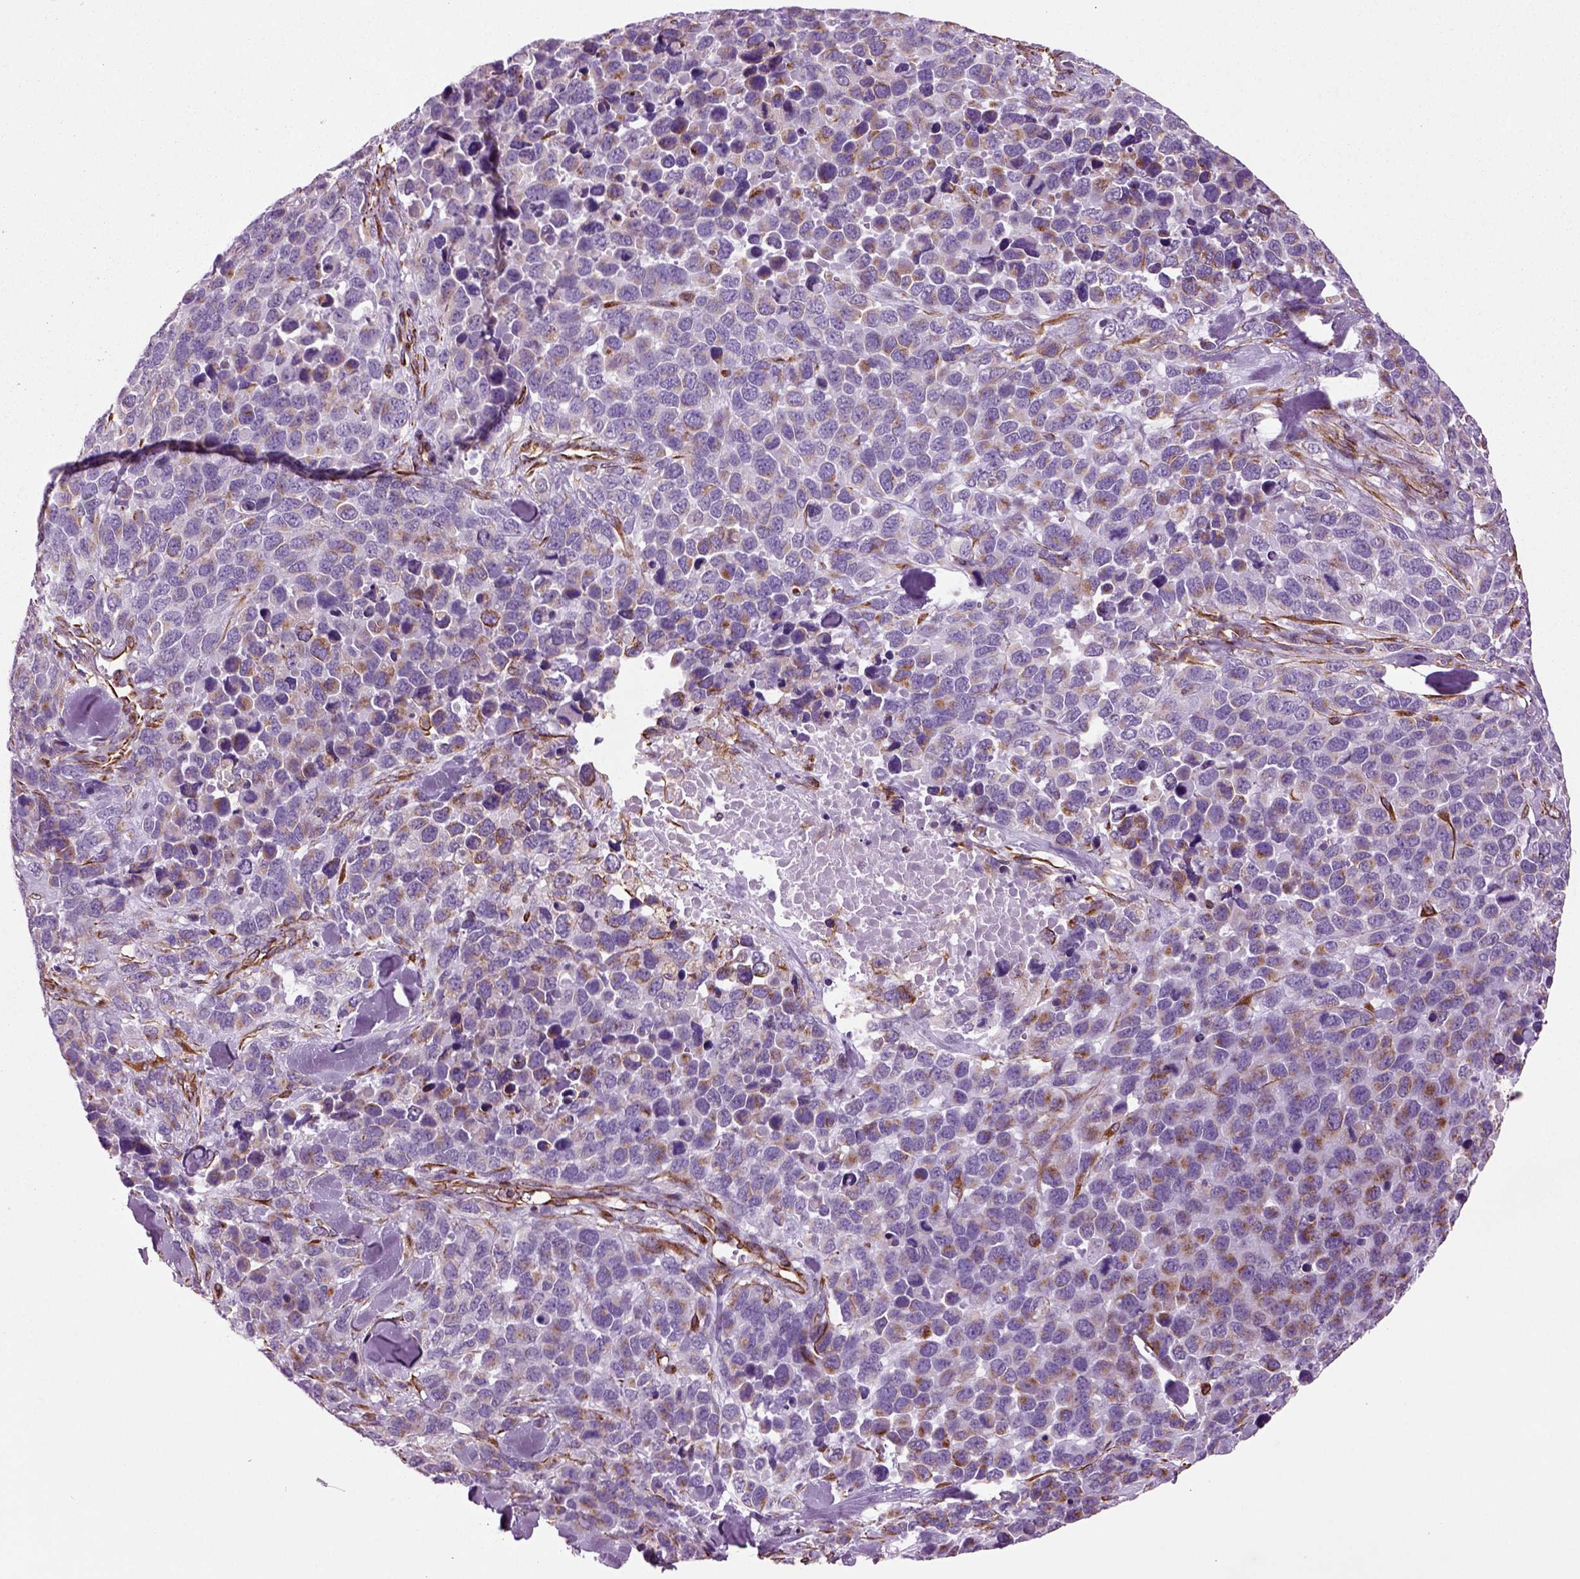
{"staining": {"intensity": "strong", "quantity": "<25%", "location": "cytoplasmic/membranous"}, "tissue": "melanoma", "cell_type": "Tumor cells", "image_type": "cancer", "snomed": [{"axis": "morphology", "description": "Malignant melanoma, Metastatic site"}, {"axis": "topography", "description": "Skin"}], "caption": "This histopathology image reveals IHC staining of human melanoma, with medium strong cytoplasmic/membranous expression in about <25% of tumor cells.", "gene": "ACER3", "patient": {"sex": "male", "age": 84}}